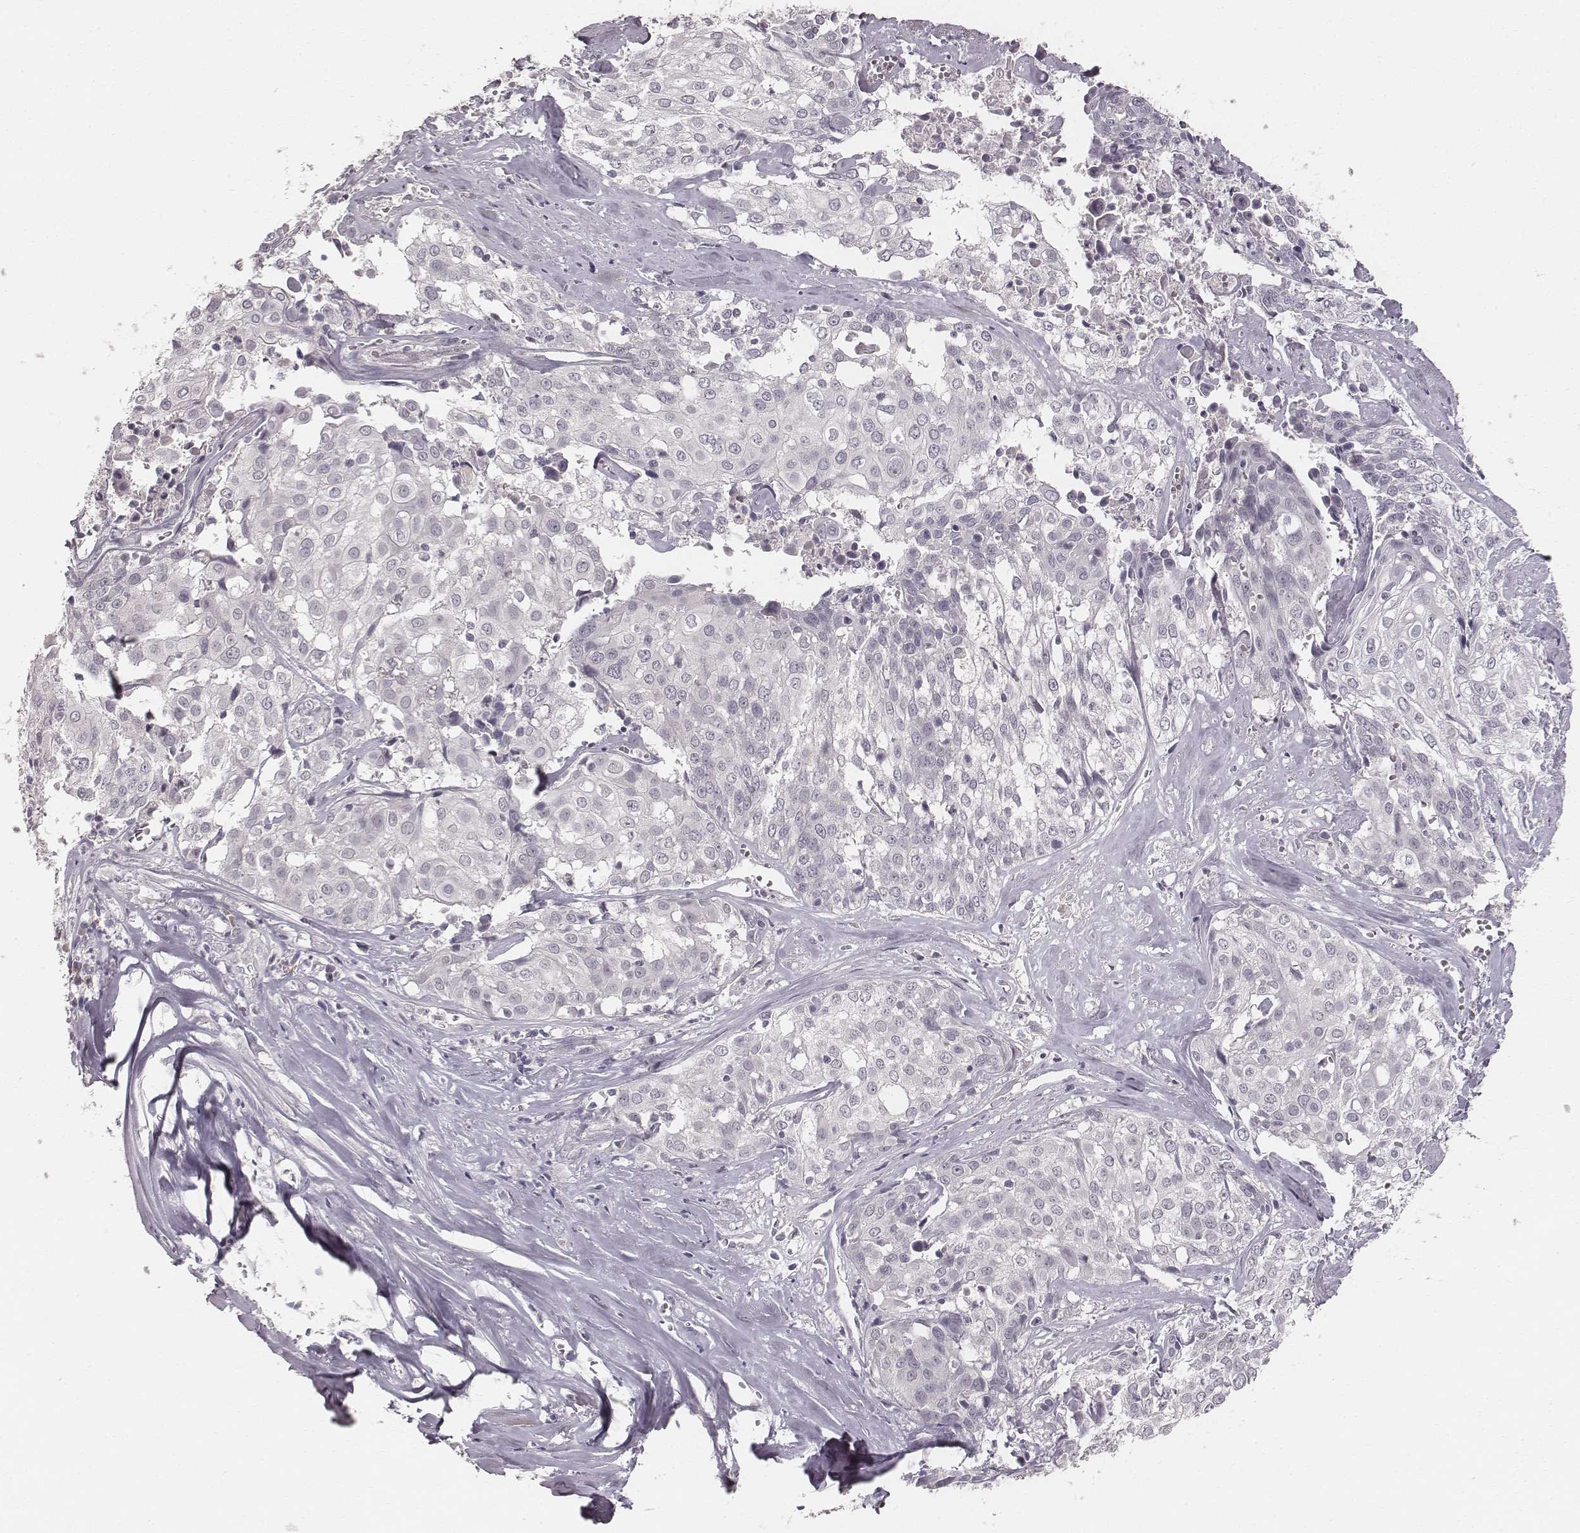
{"staining": {"intensity": "negative", "quantity": "none", "location": "none"}, "tissue": "cervical cancer", "cell_type": "Tumor cells", "image_type": "cancer", "snomed": [{"axis": "morphology", "description": "Squamous cell carcinoma, NOS"}, {"axis": "topography", "description": "Cervix"}], "caption": "High magnification brightfield microscopy of cervical cancer stained with DAB (brown) and counterstained with hematoxylin (blue): tumor cells show no significant staining.", "gene": "LY6K", "patient": {"sex": "female", "age": 39}}